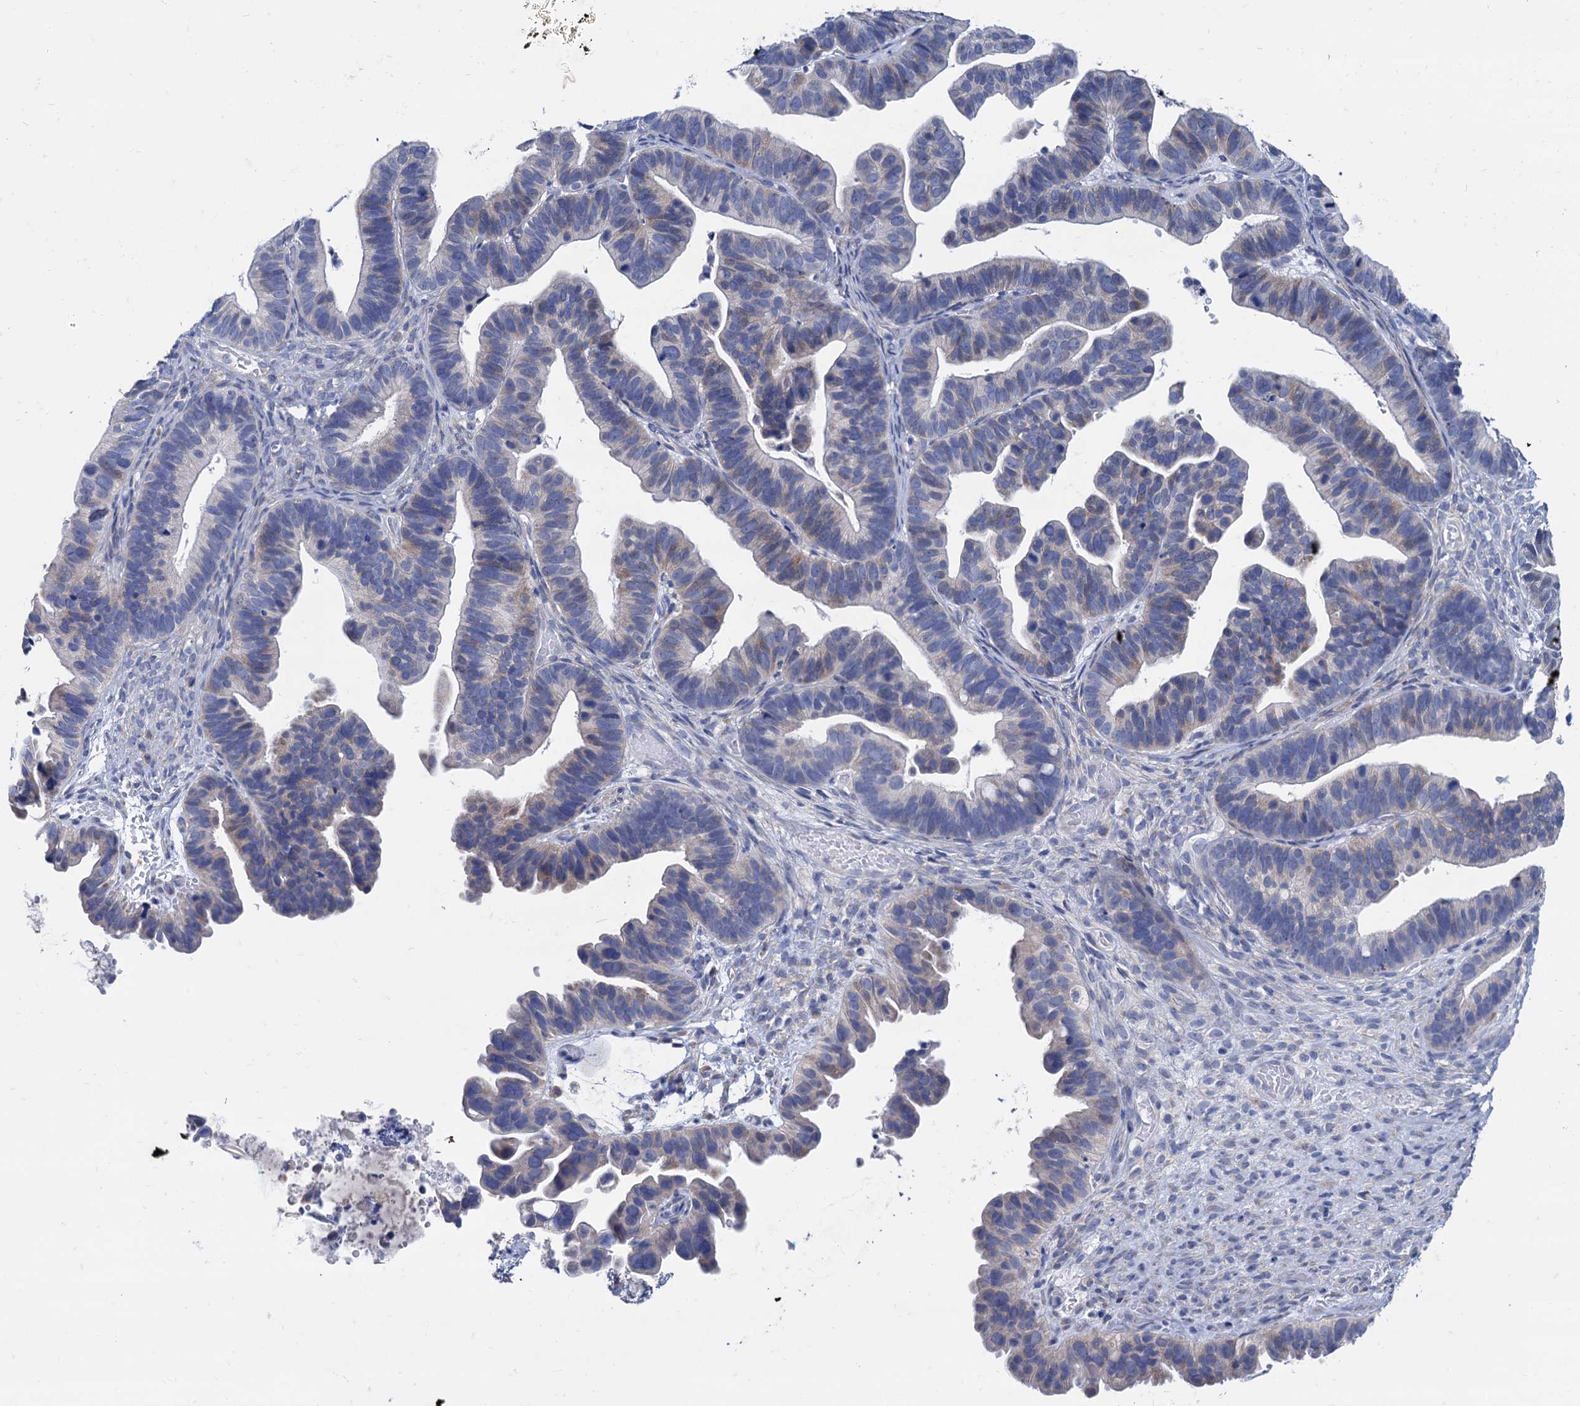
{"staining": {"intensity": "weak", "quantity": "<25%", "location": "cytoplasmic/membranous"}, "tissue": "ovarian cancer", "cell_type": "Tumor cells", "image_type": "cancer", "snomed": [{"axis": "morphology", "description": "Cystadenocarcinoma, serous, NOS"}, {"axis": "topography", "description": "Ovary"}], "caption": "Human ovarian cancer stained for a protein using IHC shows no staining in tumor cells.", "gene": "FOXR2", "patient": {"sex": "female", "age": 56}}